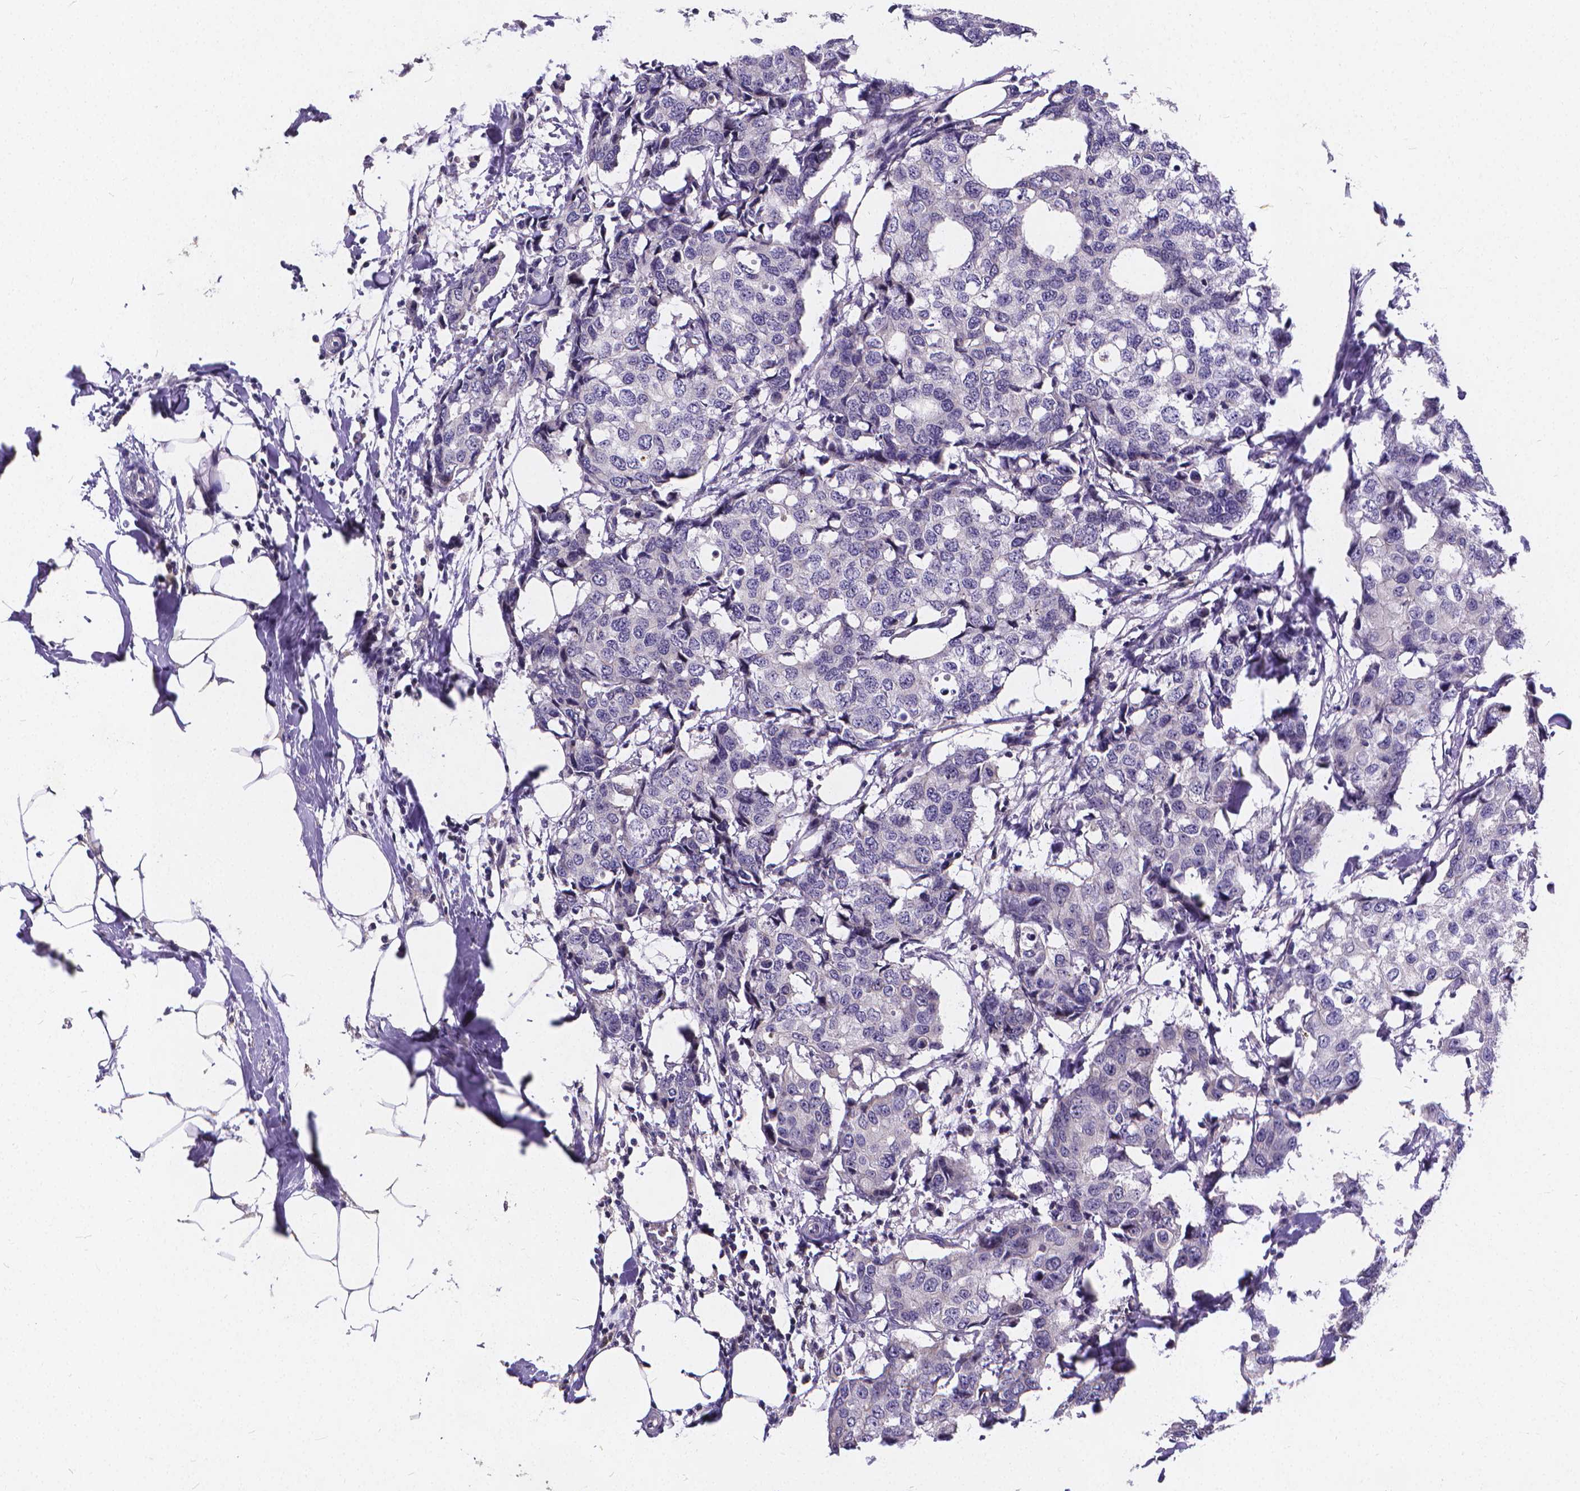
{"staining": {"intensity": "negative", "quantity": "none", "location": "none"}, "tissue": "breast cancer", "cell_type": "Tumor cells", "image_type": "cancer", "snomed": [{"axis": "morphology", "description": "Duct carcinoma"}, {"axis": "topography", "description": "Breast"}], "caption": "Immunohistochemistry (IHC) of human breast intraductal carcinoma demonstrates no staining in tumor cells. Brightfield microscopy of immunohistochemistry stained with DAB (3,3'-diaminobenzidine) (brown) and hematoxylin (blue), captured at high magnification.", "gene": "GLRB", "patient": {"sex": "female", "age": 27}}